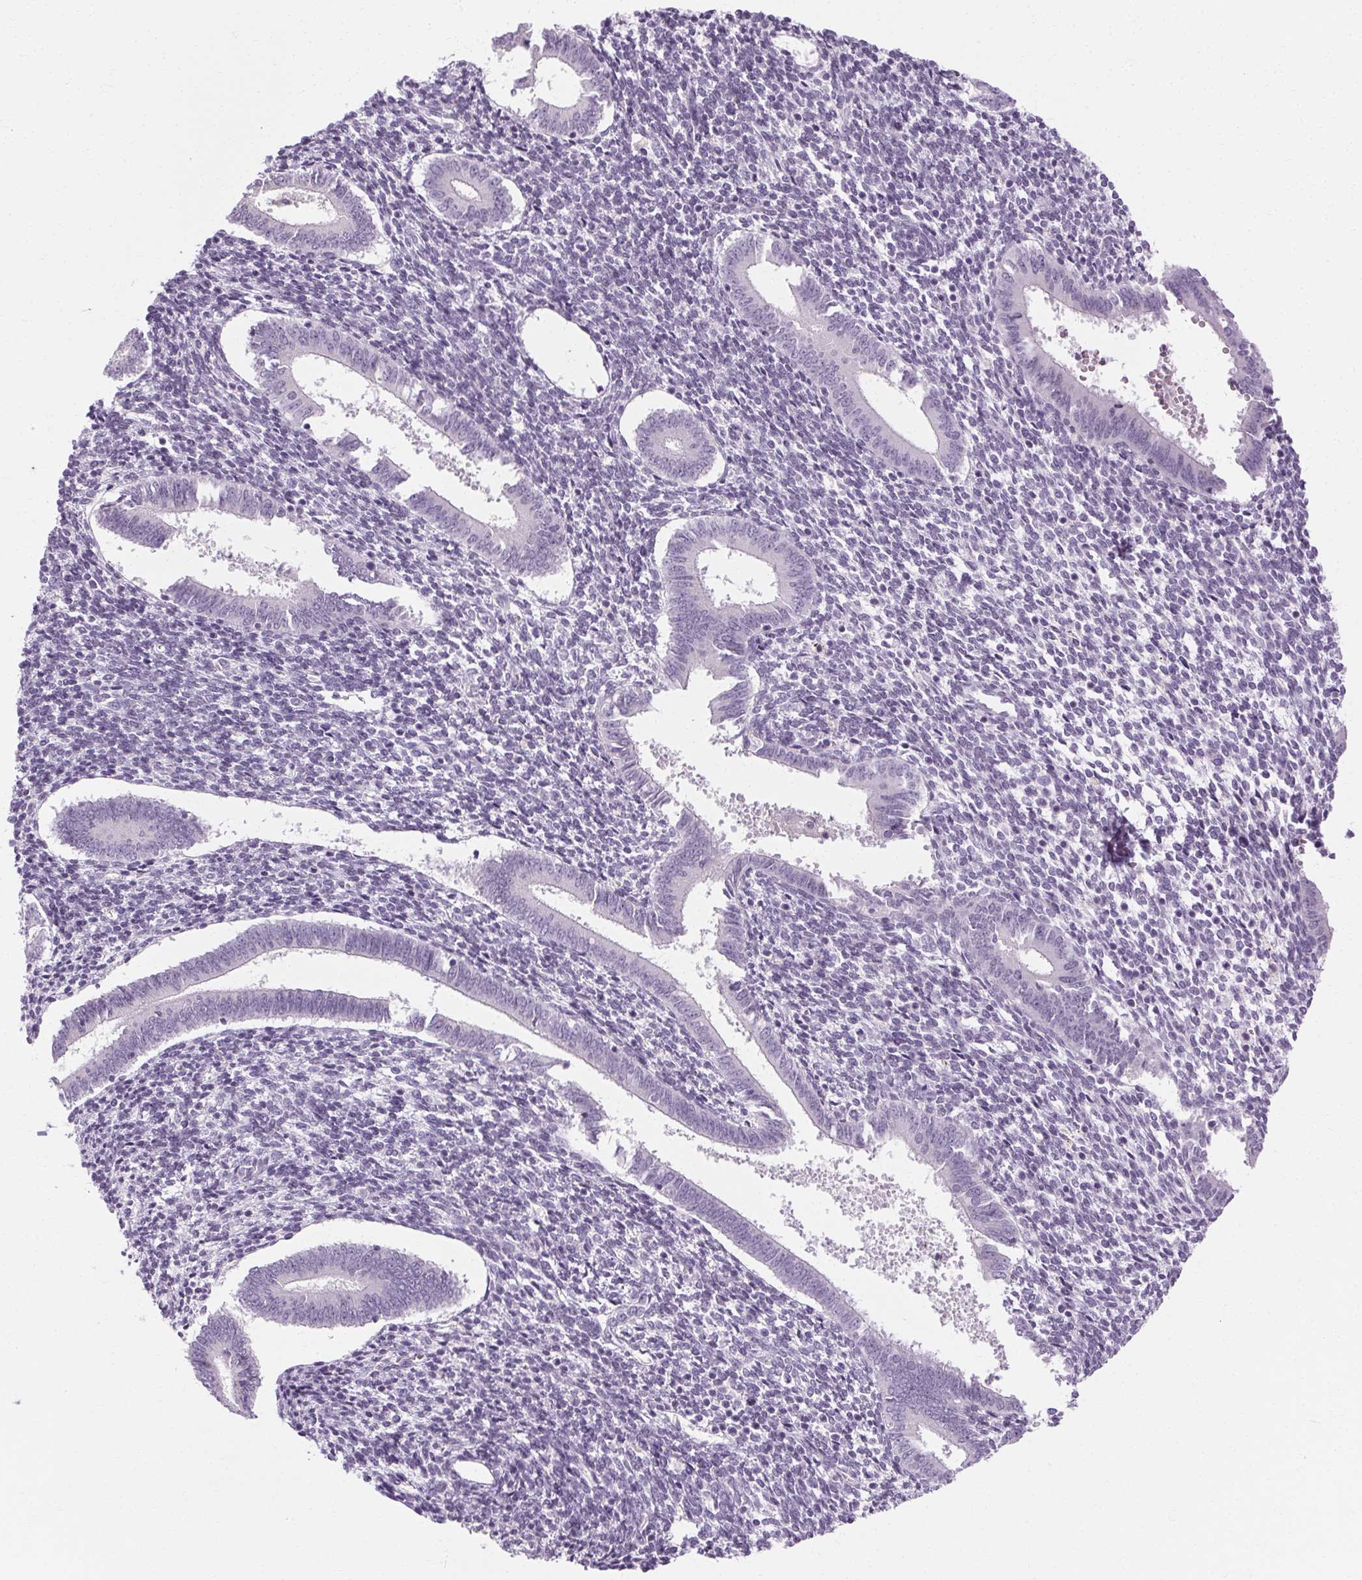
{"staining": {"intensity": "negative", "quantity": "none", "location": "none"}, "tissue": "endometrium", "cell_type": "Cells in endometrial stroma", "image_type": "normal", "snomed": [{"axis": "morphology", "description": "Normal tissue, NOS"}, {"axis": "topography", "description": "Endometrium"}], "caption": "High magnification brightfield microscopy of normal endometrium stained with DAB (3,3'-diaminobenzidine) (brown) and counterstained with hematoxylin (blue): cells in endometrial stroma show no significant expression. The staining was performed using DAB (3,3'-diaminobenzidine) to visualize the protein expression in brown, while the nuclei were stained in blue with hematoxylin (Magnification: 20x).", "gene": "POMC", "patient": {"sex": "female", "age": 25}}